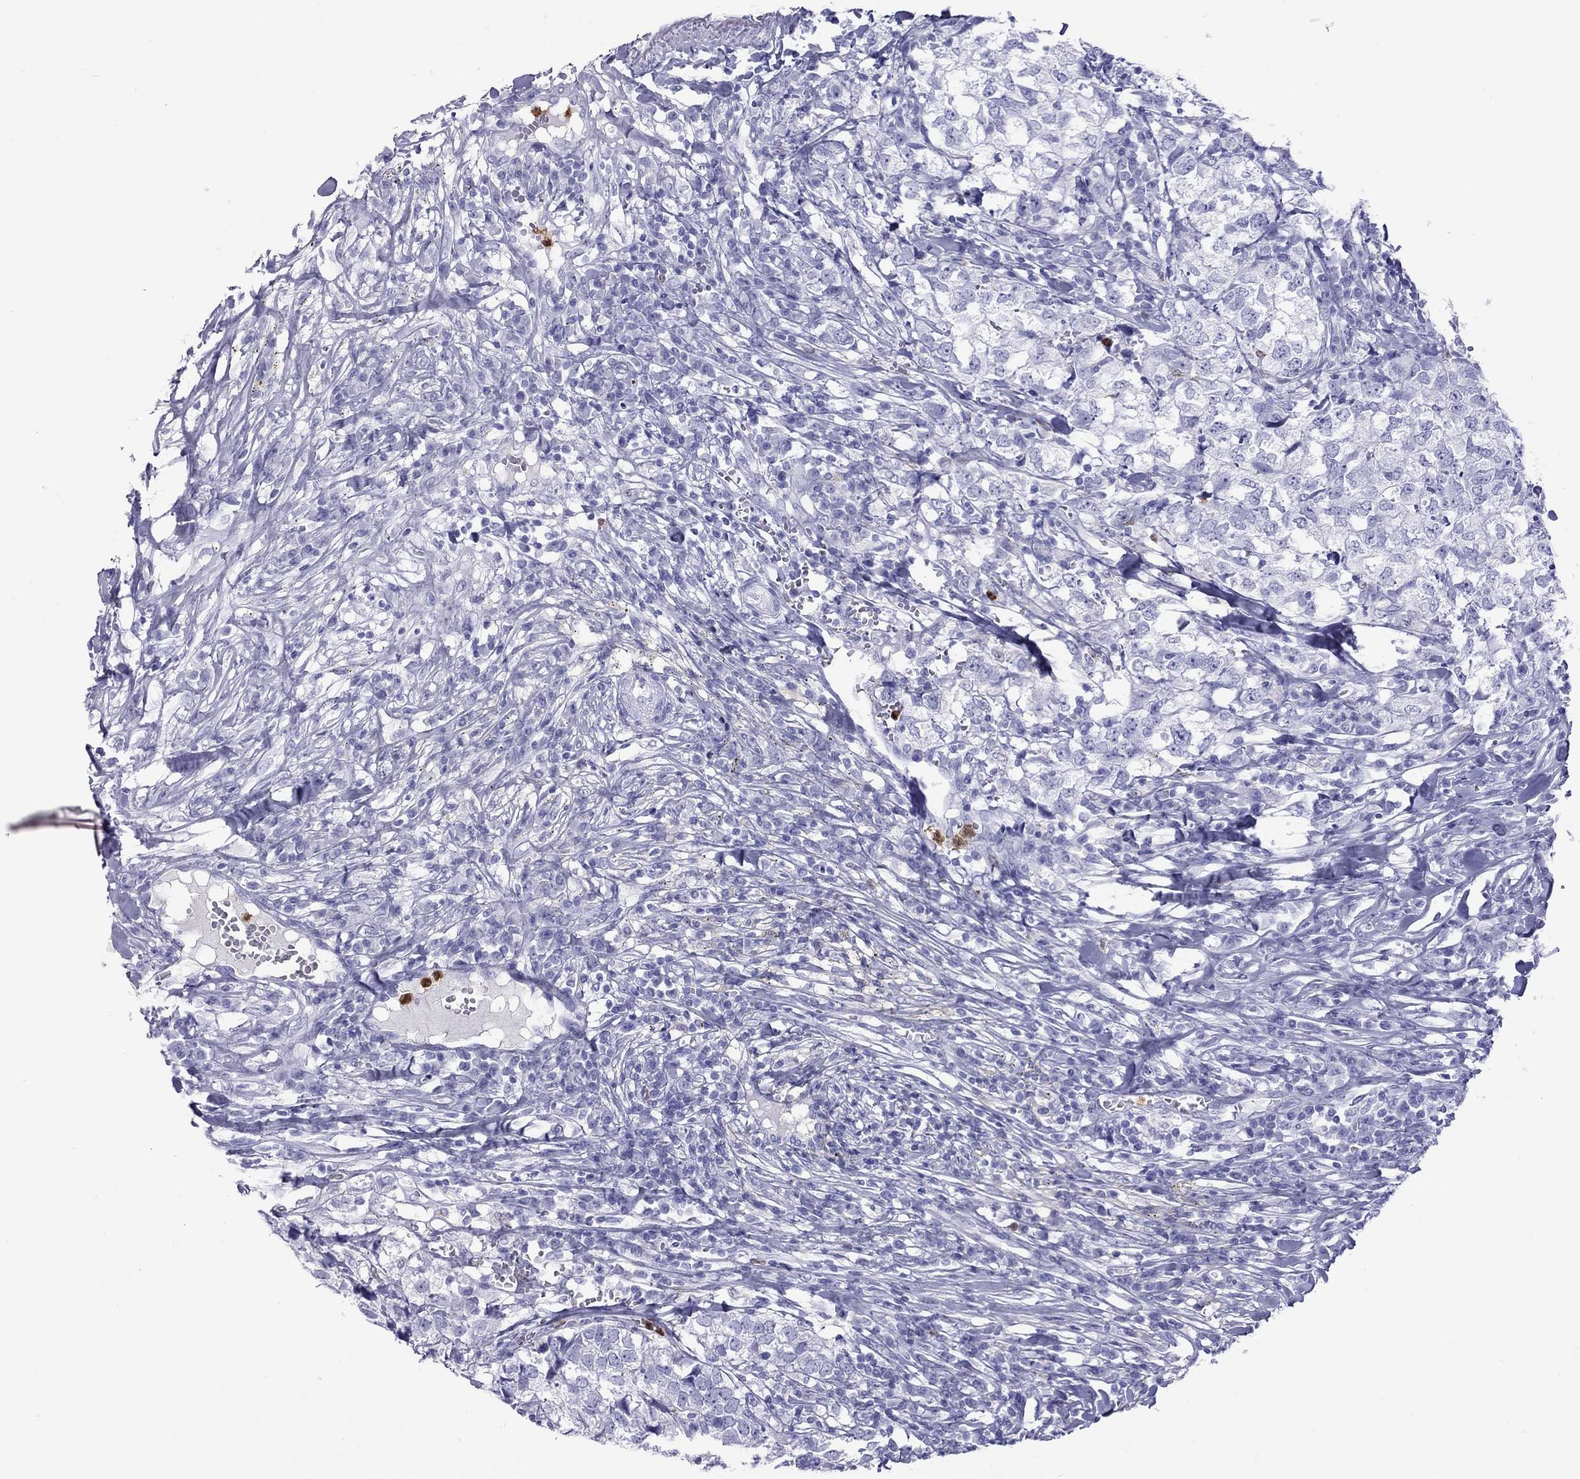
{"staining": {"intensity": "negative", "quantity": "none", "location": "none"}, "tissue": "breast cancer", "cell_type": "Tumor cells", "image_type": "cancer", "snomed": [{"axis": "morphology", "description": "Duct carcinoma"}, {"axis": "topography", "description": "Breast"}], "caption": "Human breast intraductal carcinoma stained for a protein using immunohistochemistry (IHC) exhibits no positivity in tumor cells.", "gene": "SLAMF1", "patient": {"sex": "female", "age": 30}}